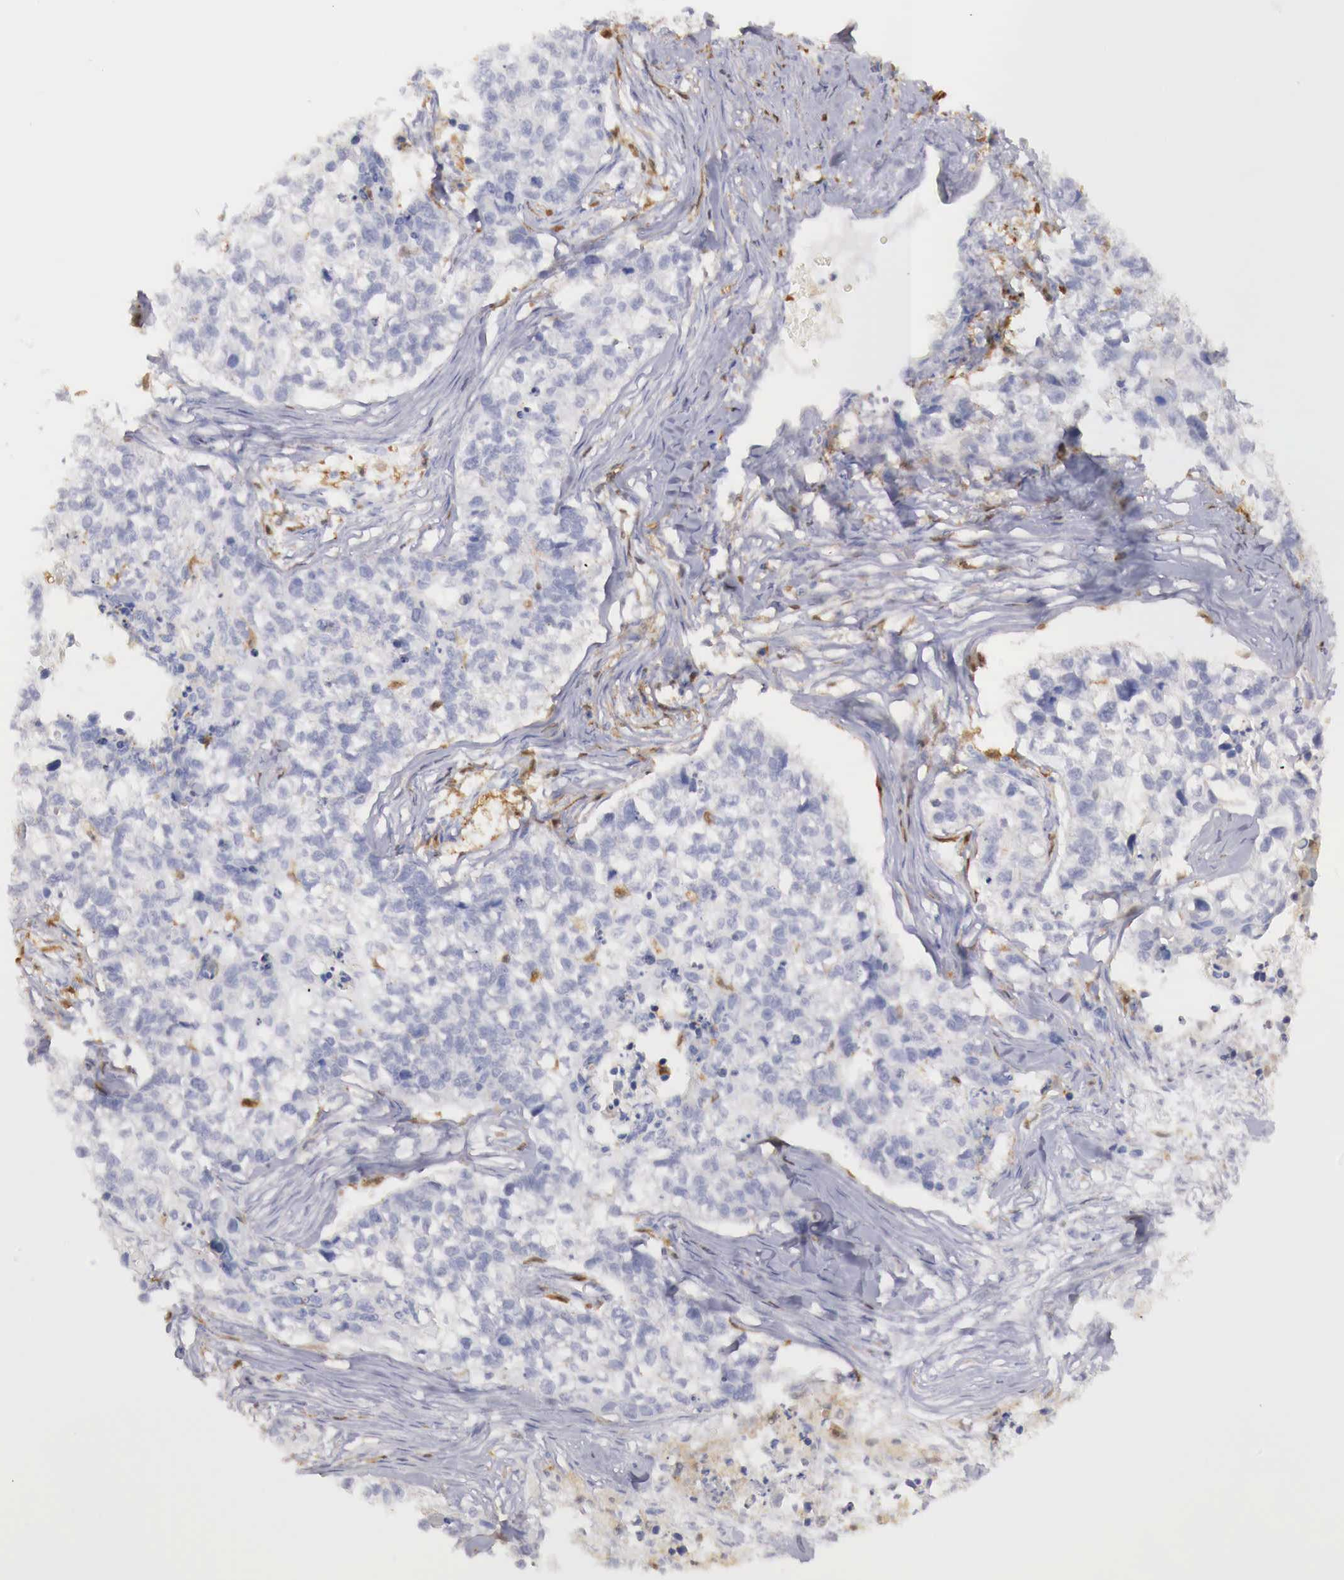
{"staining": {"intensity": "negative", "quantity": "none", "location": "none"}, "tissue": "lung cancer", "cell_type": "Tumor cells", "image_type": "cancer", "snomed": [{"axis": "morphology", "description": "Squamous cell carcinoma, NOS"}, {"axis": "topography", "description": "Lymph node"}, {"axis": "topography", "description": "Lung"}], "caption": "IHC micrograph of lung squamous cell carcinoma stained for a protein (brown), which demonstrates no expression in tumor cells.", "gene": "RENBP", "patient": {"sex": "male", "age": 74}}